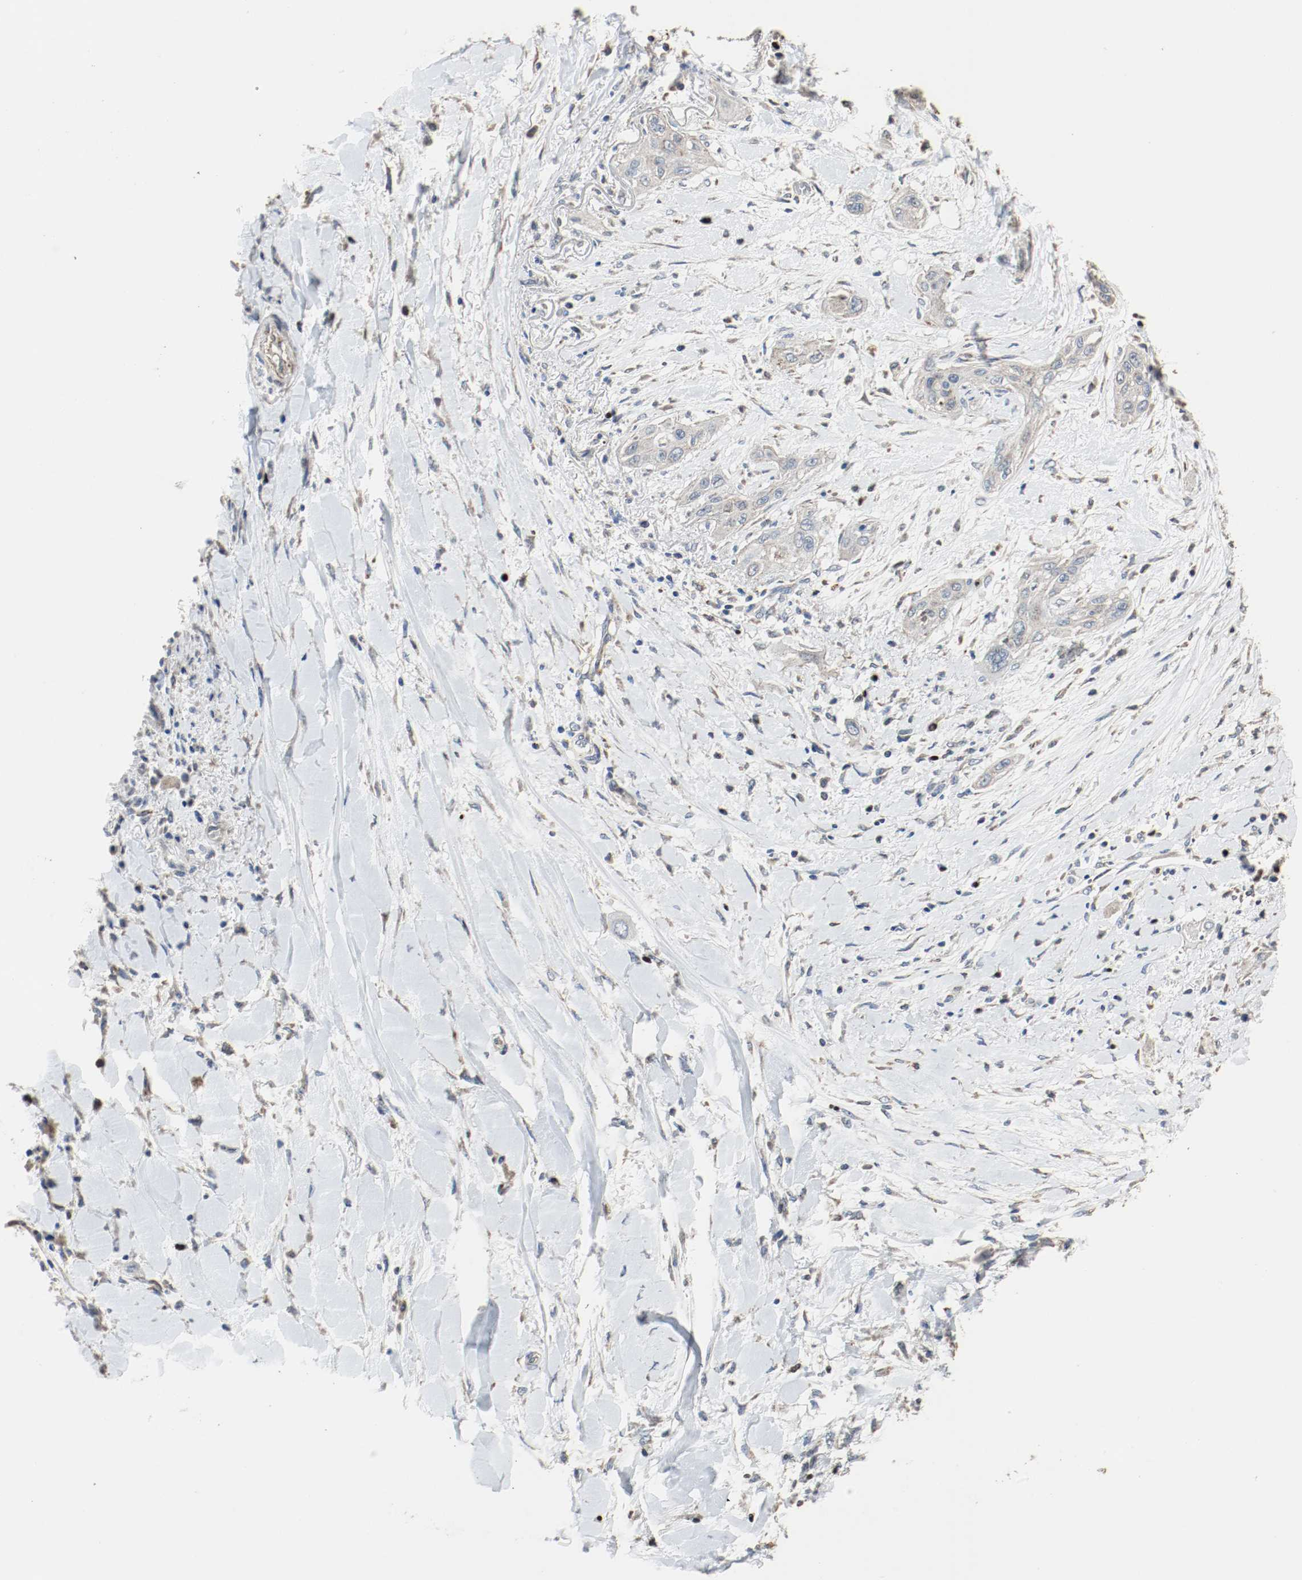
{"staining": {"intensity": "weak", "quantity": "25%-75%", "location": "cytoplasmic/membranous"}, "tissue": "lung cancer", "cell_type": "Tumor cells", "image_type": "cancer", "snomed": [{"axis": "morphology", "description": "Squamous cell carcinoma, NOS"}, {"axis": "topography", "description": "Lung"}], "caption": "IHC photomicrograph of lung cancer stained for a protein (brown), which reveals low levels of weak cytoplasmic/membranous expression in approximately 25%-75% of tumor cells.", "gene": "ALDH4A1", "patient": {"sex": "female", "age": 47}}